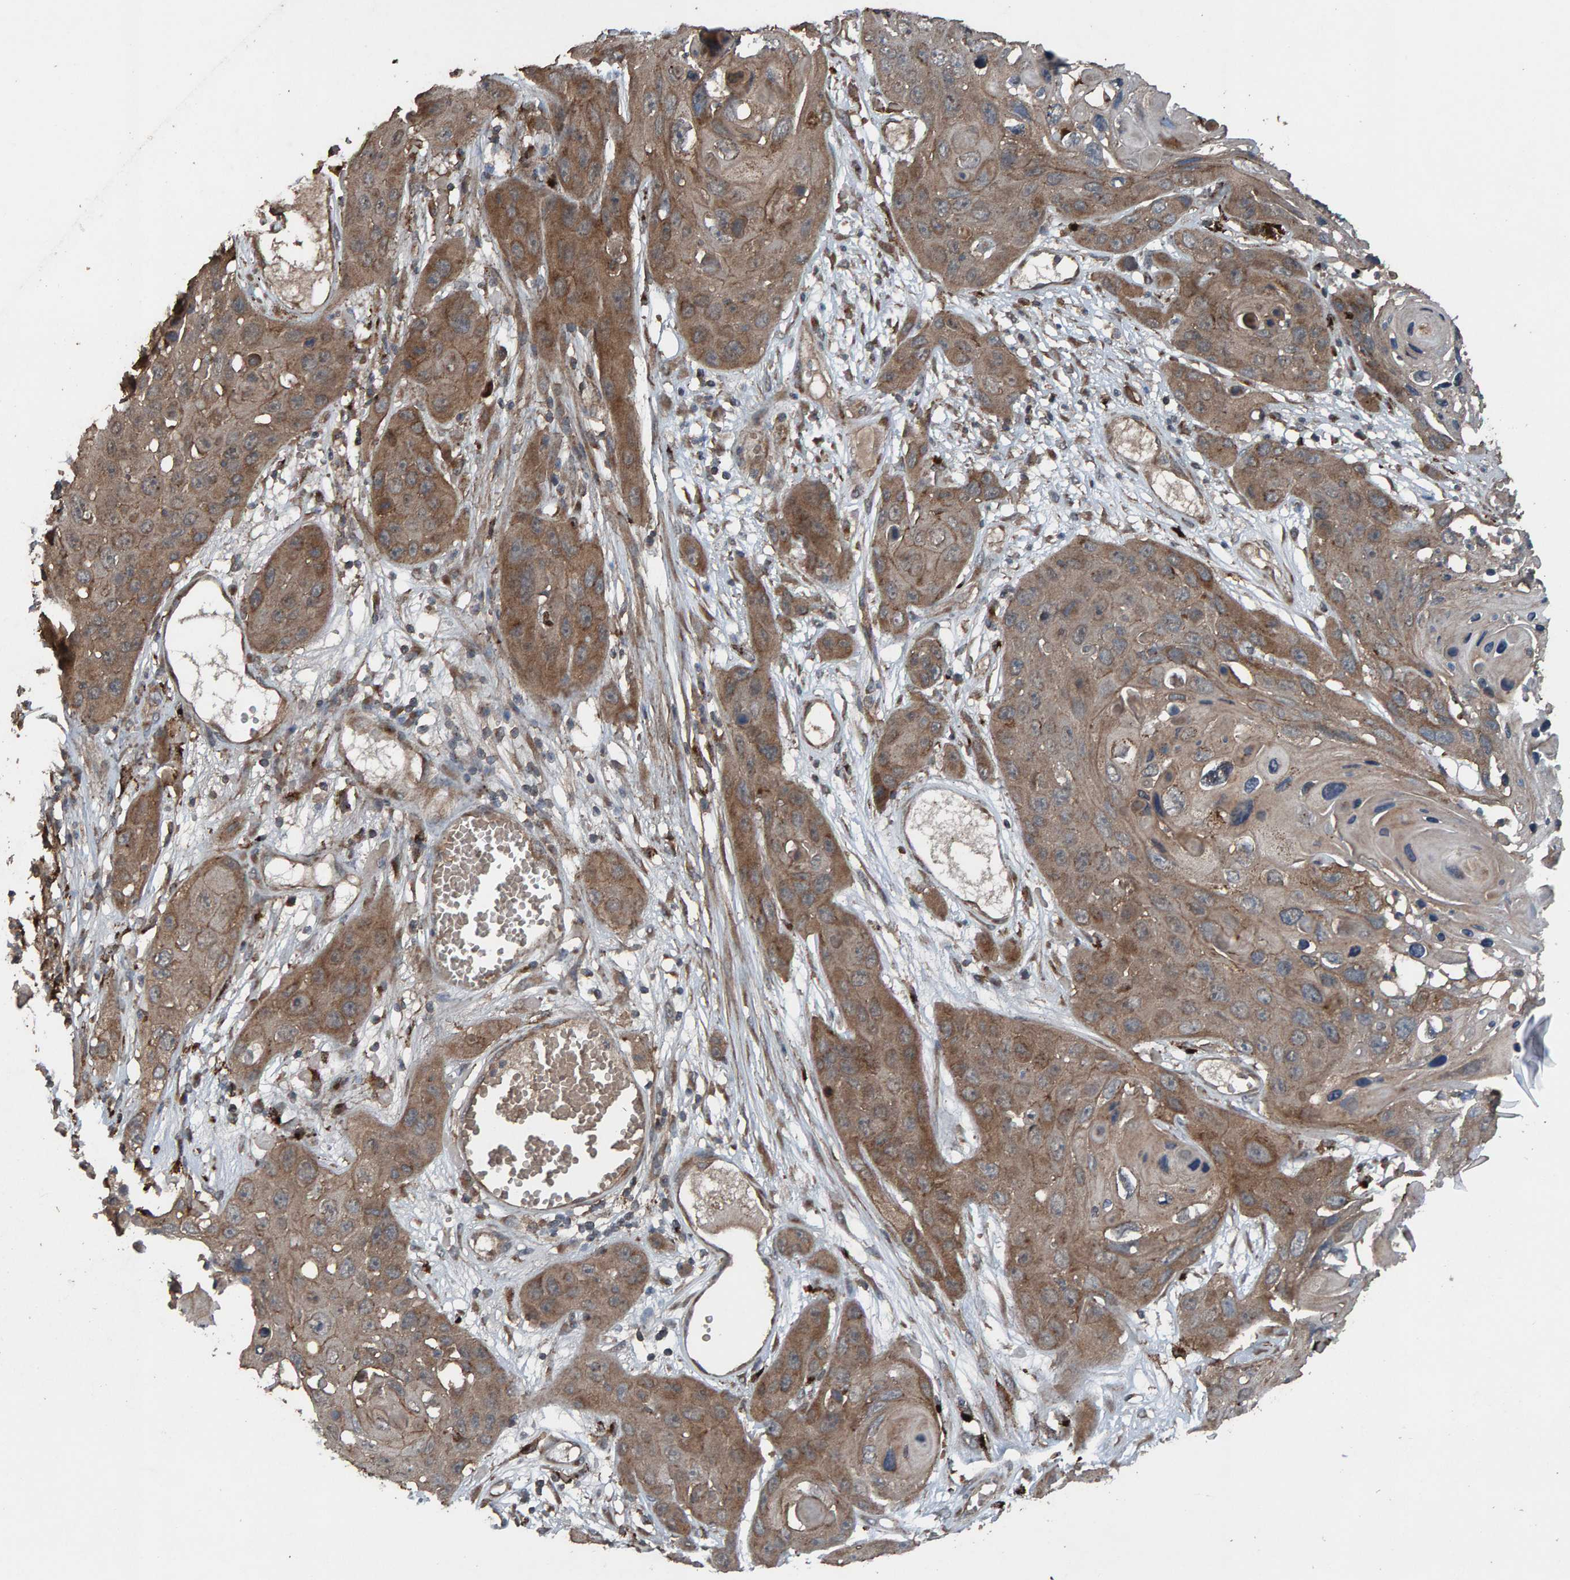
{"staining": {"intensity": "moderate", "quantity": ">75%", "location": "cytoplasmic/membranous"}, "tissue": "skin cancer", "cell_type": "Tumor cells", "image_type": "cancer", "snomed": [{"axis": "morphology", "description": "Squamous cell carcinoma, NOS"}, {"axis": "topography", "description": "Skin"}], "caption": "Protein expression analysis of human skin squamous cell carcinoma reveals moderate cytoplasmic/membranous staining in approximately >75% of tumor cells.", "gene": "DUS1L", "patient": {"sex": "male", "age": 55}}